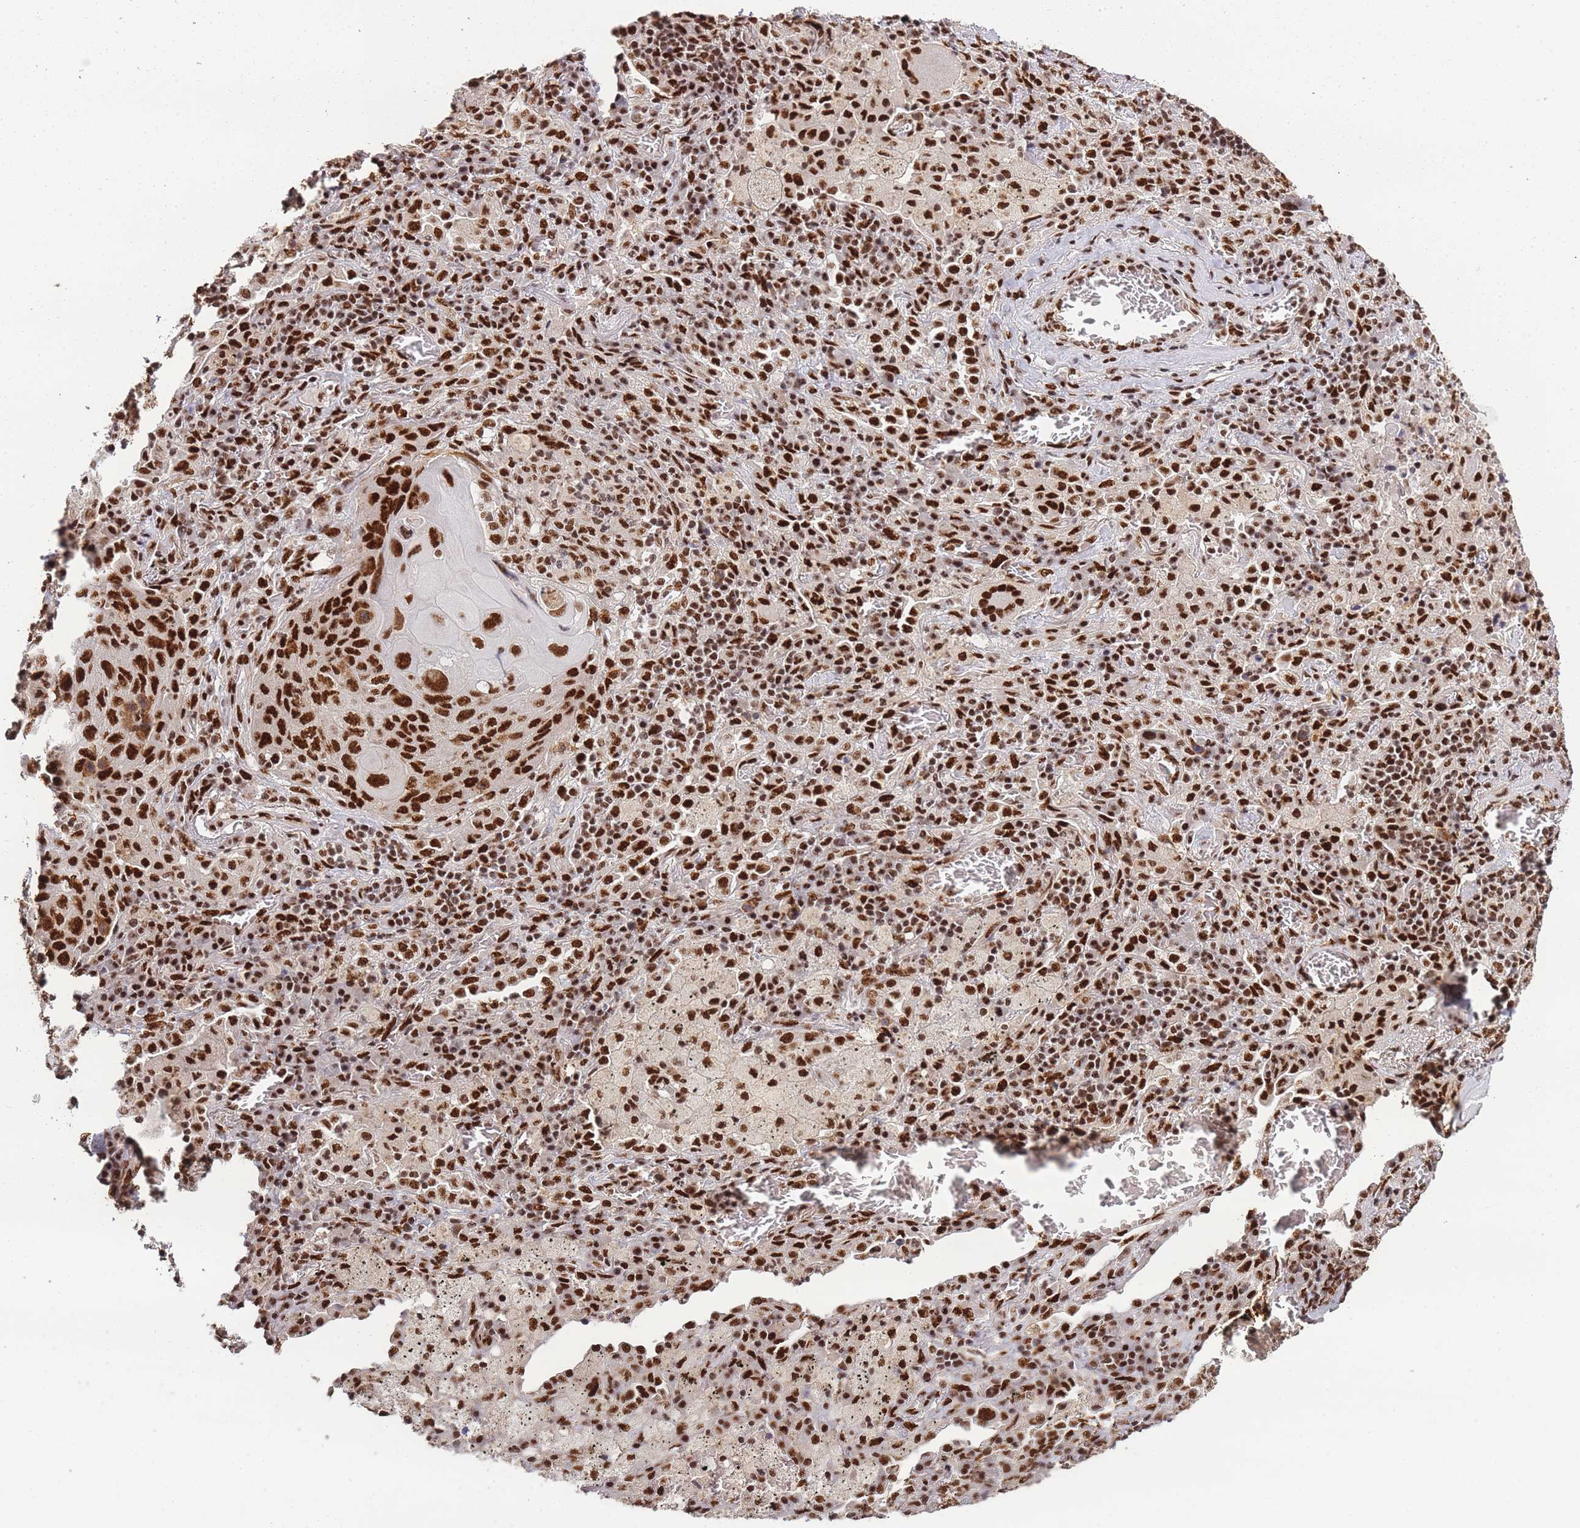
{"staining": {"intensity": "strong", "quantity": ">75%", "location": "nuclear"}, "tissue": "lung cancer", "cell_type": "Tumor cells", "image_type": "cancer", "snomed": [{"axis": "morphology", "description": "Squamous cell carcinoma, NOS"}, {"axis": "topography", "description": "Lung"}], "caption": "Squamous cell carcinoma (lung) stained with a brown dye displays strong nuclear positive positivity in about >75% of tumor cells.", "gene": "PRKDC", "patient": {"sex": "female", "age": 63}}